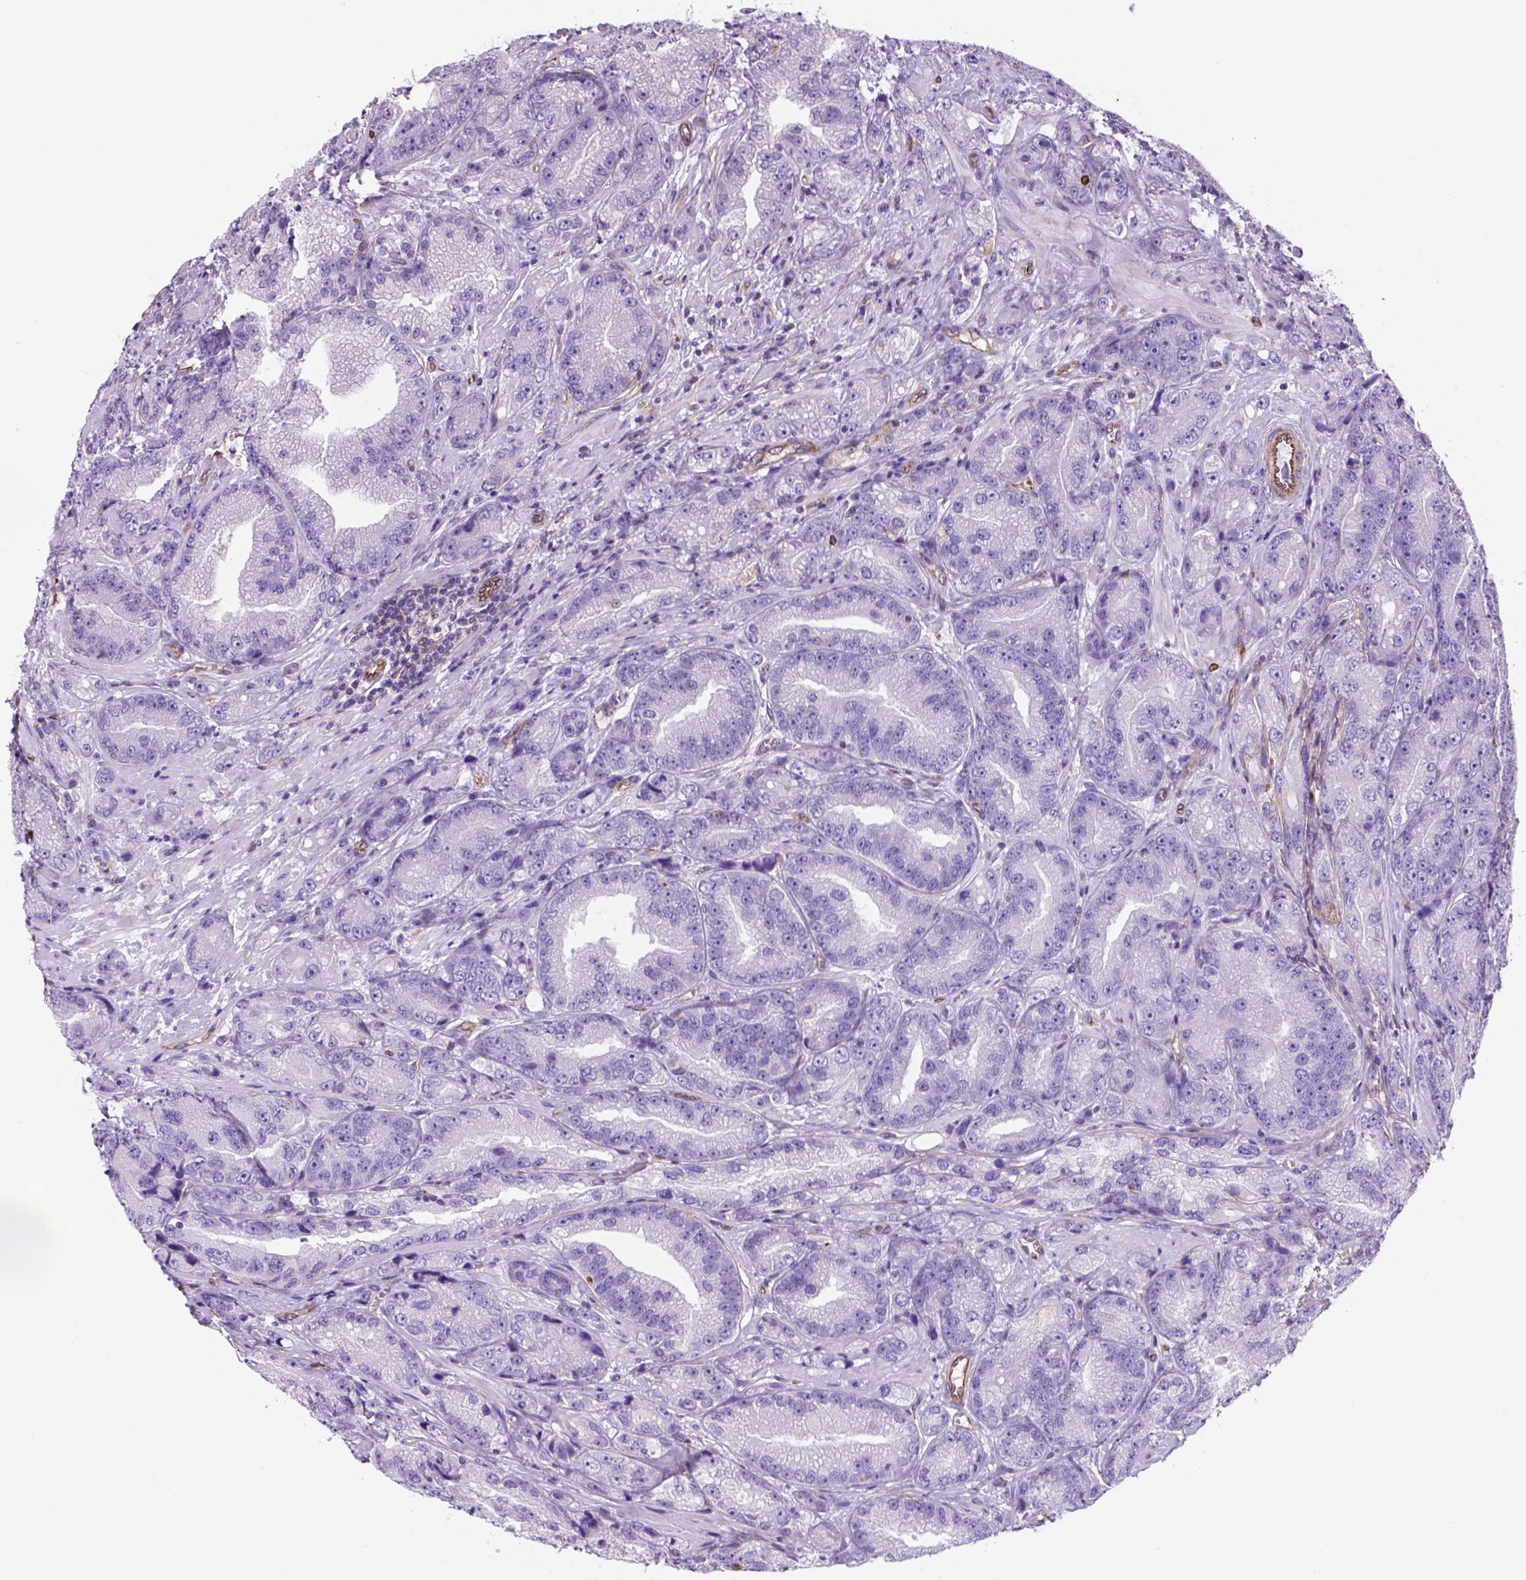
{"staining": {"intensity": "negative", "quantity": "none", "location": "none"}, "tissue": "prostate cancer", "cell_type": "Tumor cells", "image_type": "cancer", "snomed": [{"axis": "morphology", "description": "Adenocarcinoma, NOS"}, {"axis": "topography", "description": "Prostate"}], "caption": "High magnification brightfield microscopy of prostate adenocarcinoma stained with DAB (brown) and counterstained with hematoxylin (blue): tumor cells show no significant staining.", "gene": "ZZZ3", "patient": {"sex": "male", "age": 63}}